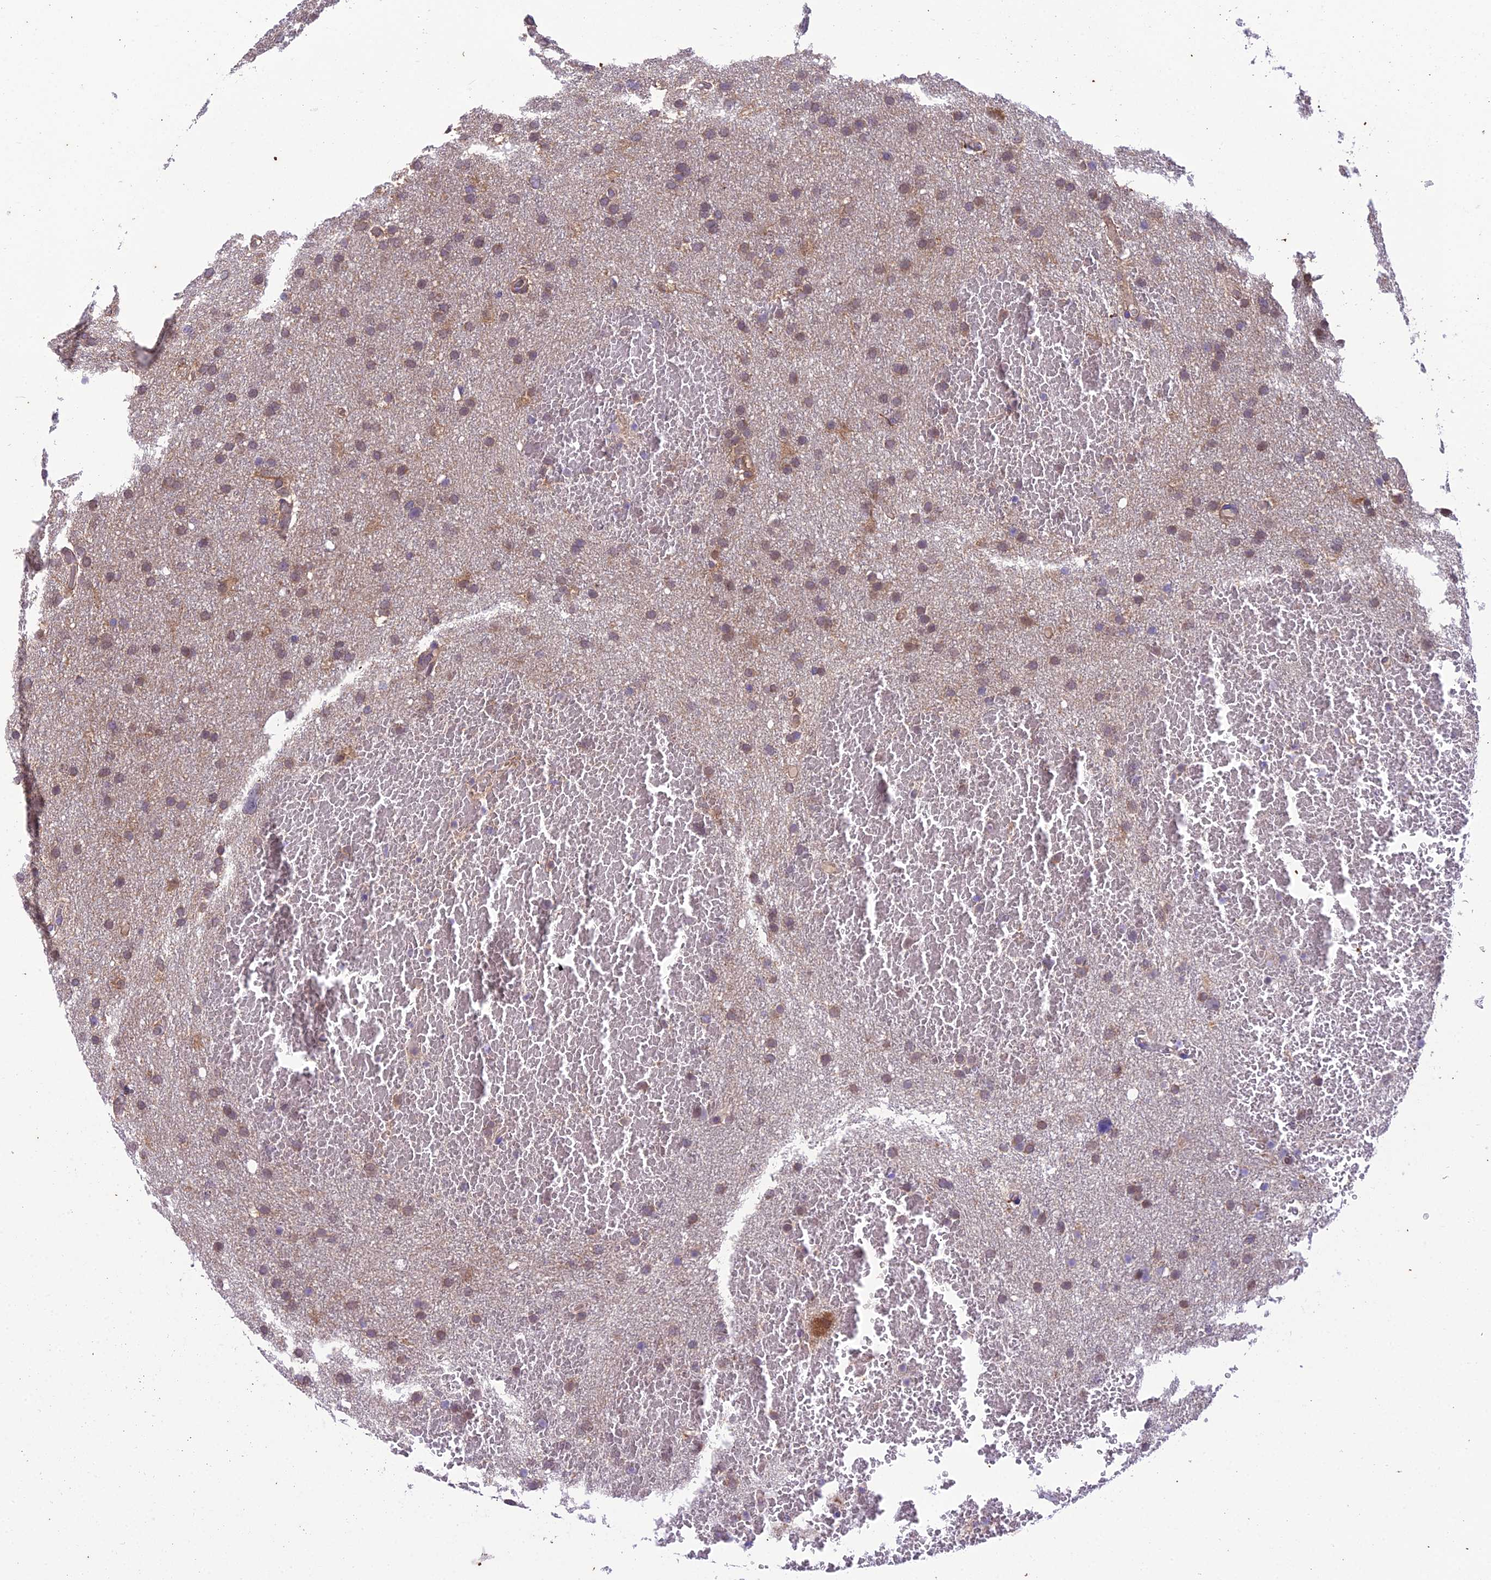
{"staining": {"intensity": "weak", "quantity": ">75%", "location": "cytoplasmic/membranous"}, "tissue": "glioma", "cell_type": "Tumor cells", "image_type": "cancer", "snomed": [{"axis": "morphology", "description": "Glioma, malignant, High grade"}, {"axis": "topography", "description": "Cerebral cortex"}], "caption": "A high-resolution histopathology image shows IHC staining of malignant glioma (high-grade), which exhibits weak cytoplasmic/membranous staining in about >75% of tumor cells. The protein is stained brown, and the nuclei are stained in blue (DAB (3,3'-diaminobenzidine) IHC with brightfield microscopy, high magnification).", "gene": "BORCS6", "patient": {"sex": "female", "age": 36}}